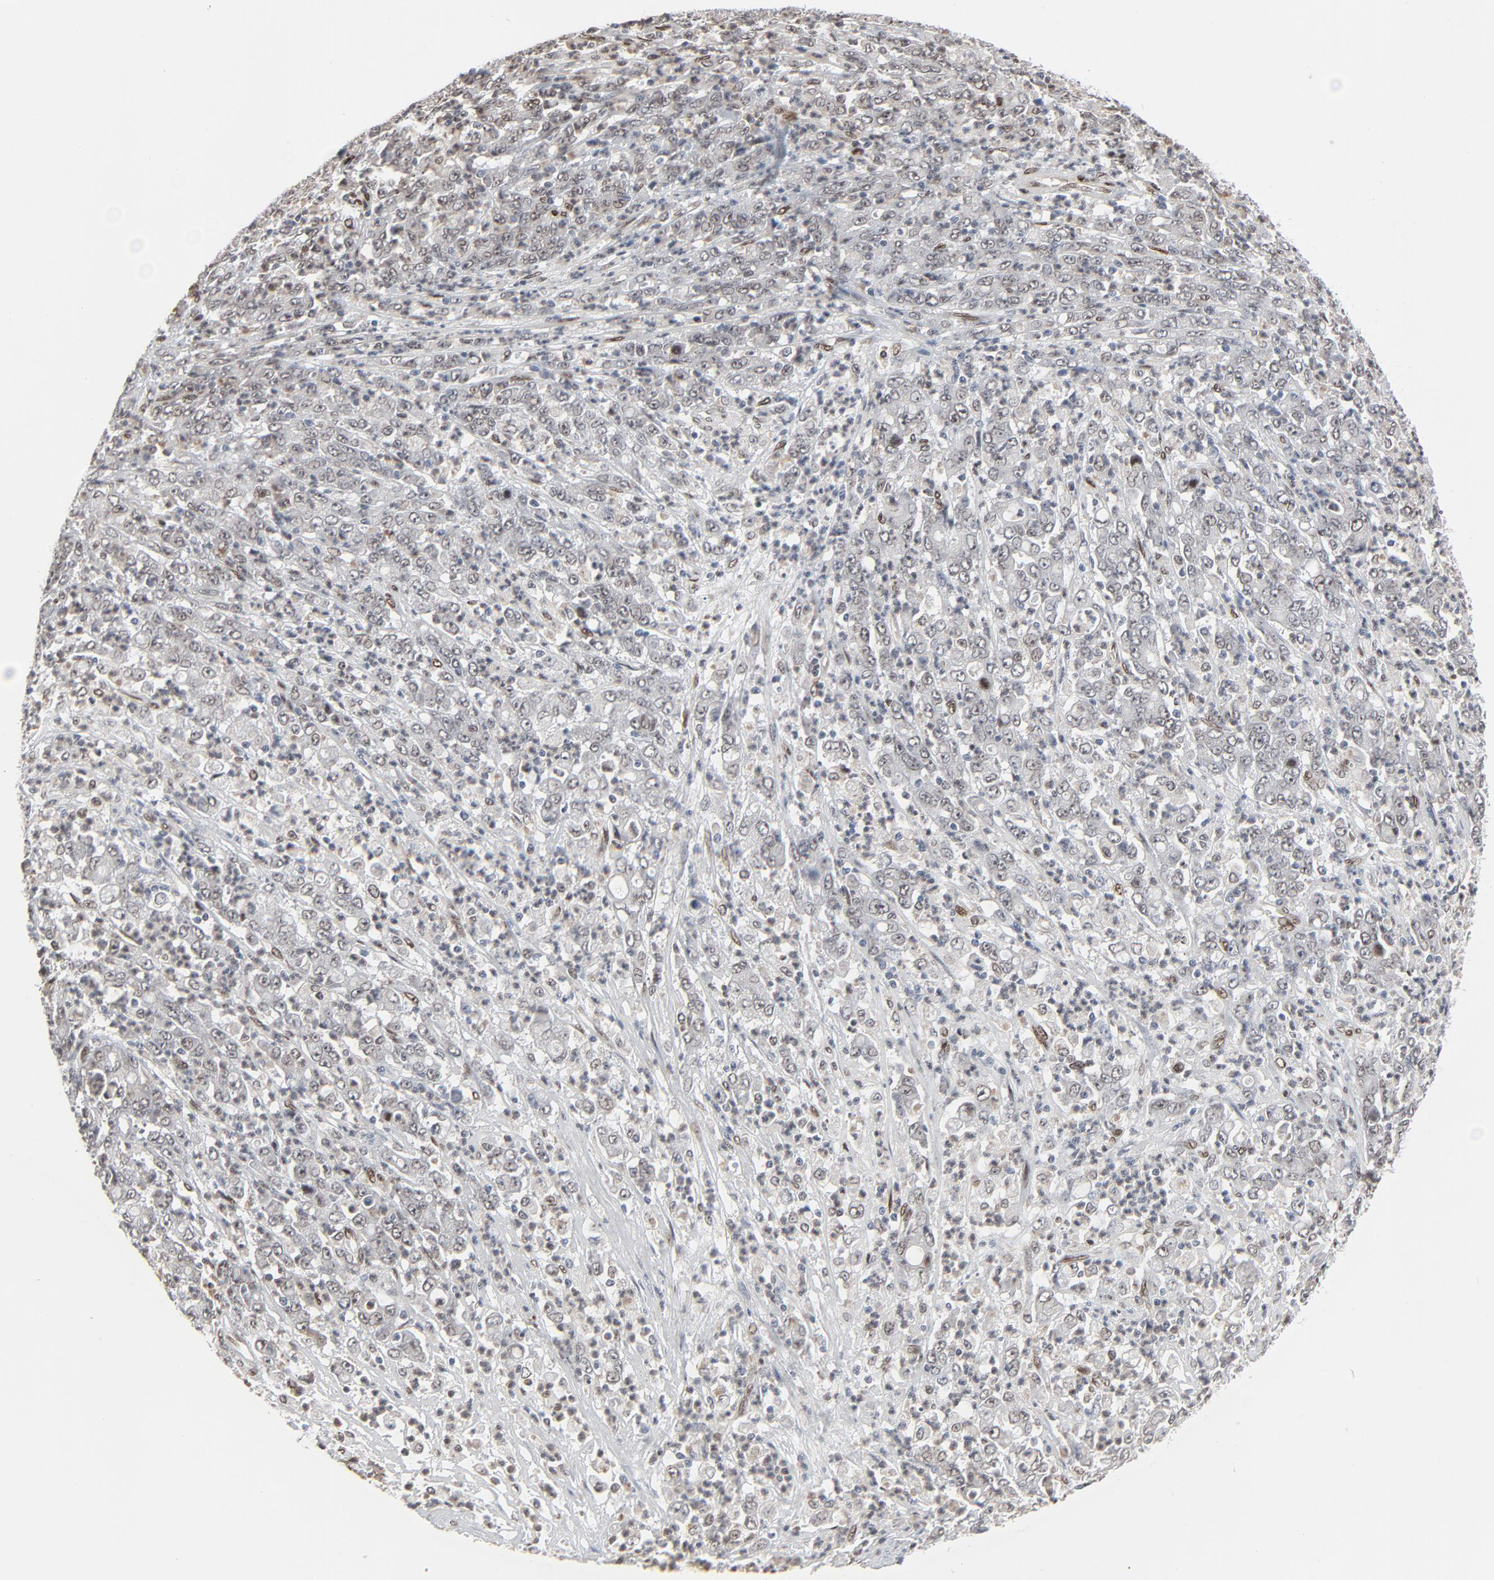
{"staining": {"intensity": "weak", "quantity": "25%-75%", "location": "nuclear"}, "tissue": "stomach cancer", "cell_type": "Tumor cells", "image_type": "cancer", "snomed": [{"axis": "morphology", "description": "Adenocarcinoma, NOS"}, {"axis": "topography", "description": "Stomach, lower"}], "caption": "Immunohistochemistry photomicrograph of human stomach adenocarcinoma stained for a protein (brown), which reveals low levels of weak nuclear staining in about 25%-75% of tumor cells.", "gene": "CUX1", "patient": {"sex": "female", "age": 71}}